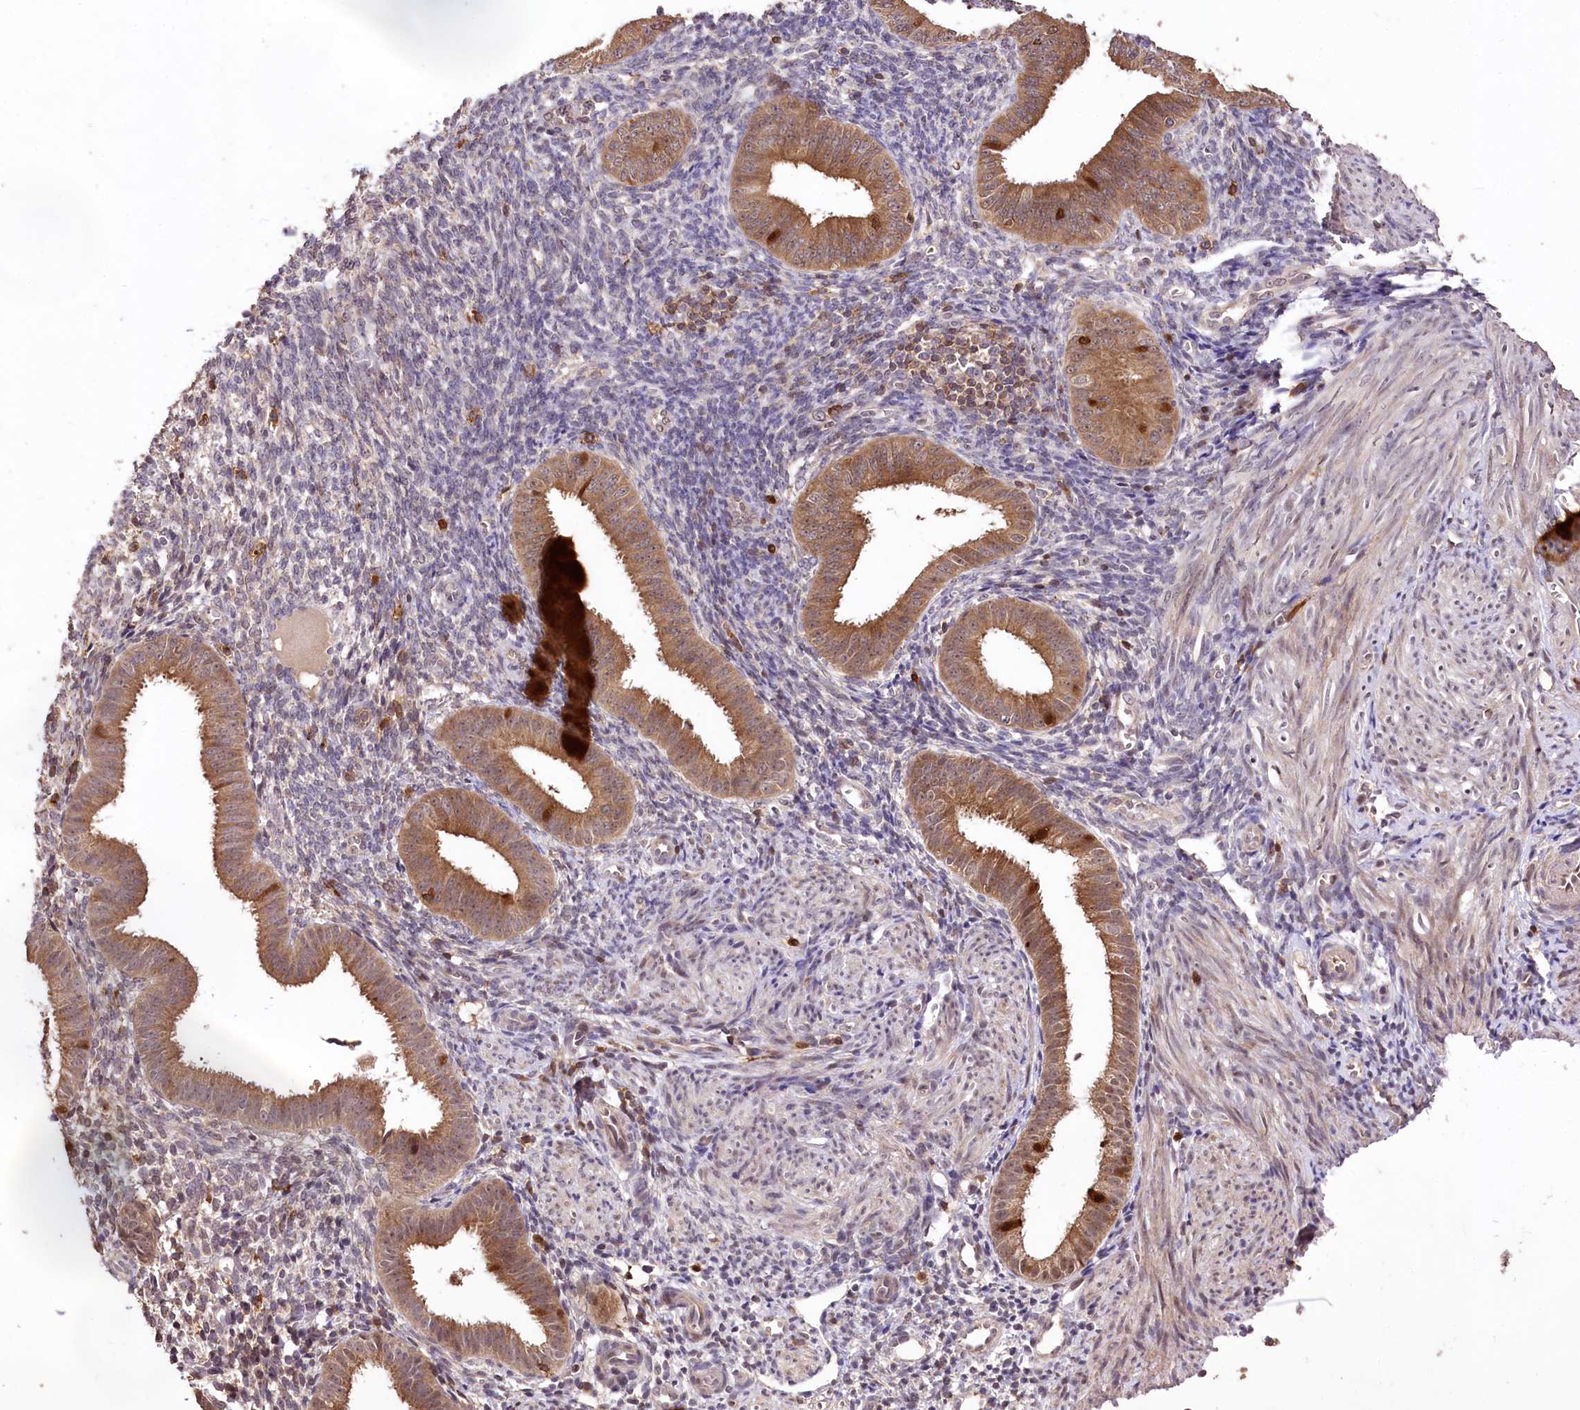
{"staining": {"intensity": "negative", "quantity": "none", "location": "none"}, "tissue": "endometrium", "cell_type": "Cells in endometrial stroma", "image_type": "normal", "snomed": [{"axis": "morphology", "description": "Normal tissue, NOS"}, {"axis": "topography", "description": "Uterus"}, {"axis": "topography", "description": "Endometrium"}], "caption": "The immunohistochemistry micrograph has no significant expression in cells in endometrial stroma of endometrium.", "gene": "SERGEF", "patient": {"sex": "female", "age": 48}}